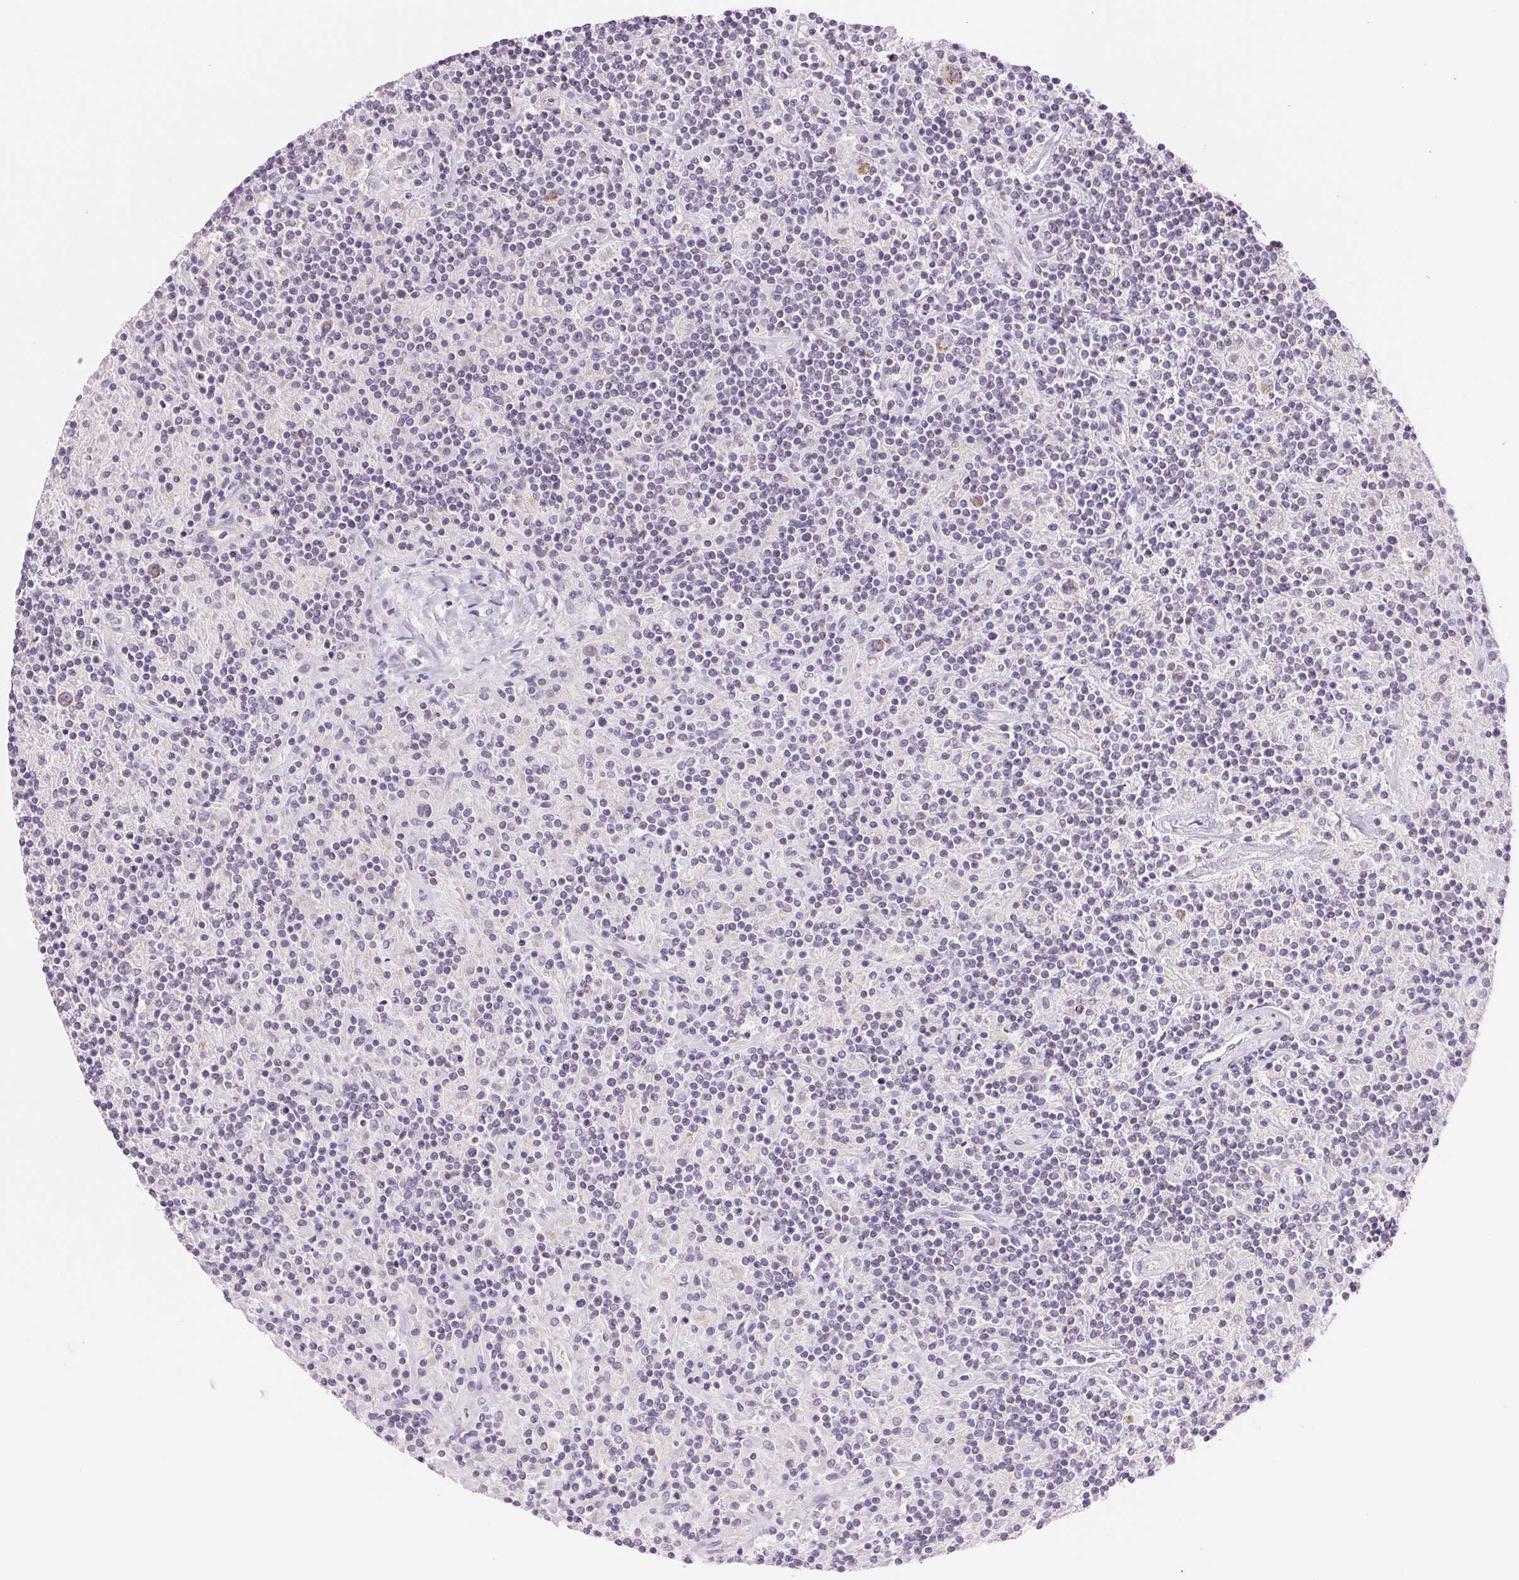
{"staining": {"intensity": "weak", "quantity": "<25%", "location": "cytoplasmic/membranous"}, "tissue": "lymphoma", "cell_type": "Tumor cells", "image_type": "cancer", "snomed": [{"axis": "morphology", "description": "Hodgkin's disease, NOS"}, {"axis": "topography", "description": "Lymph node"}], "caption": "IHC of lymphoma demonstrates no staining in tumor cells. (Brightfield microscopy of DAB (3,3'-diaminobenzidine) immunohistochemistry (IHC) at high magnification).", "gene": "CYP11B1", "patient": {"sex": "male", "age": 70}}